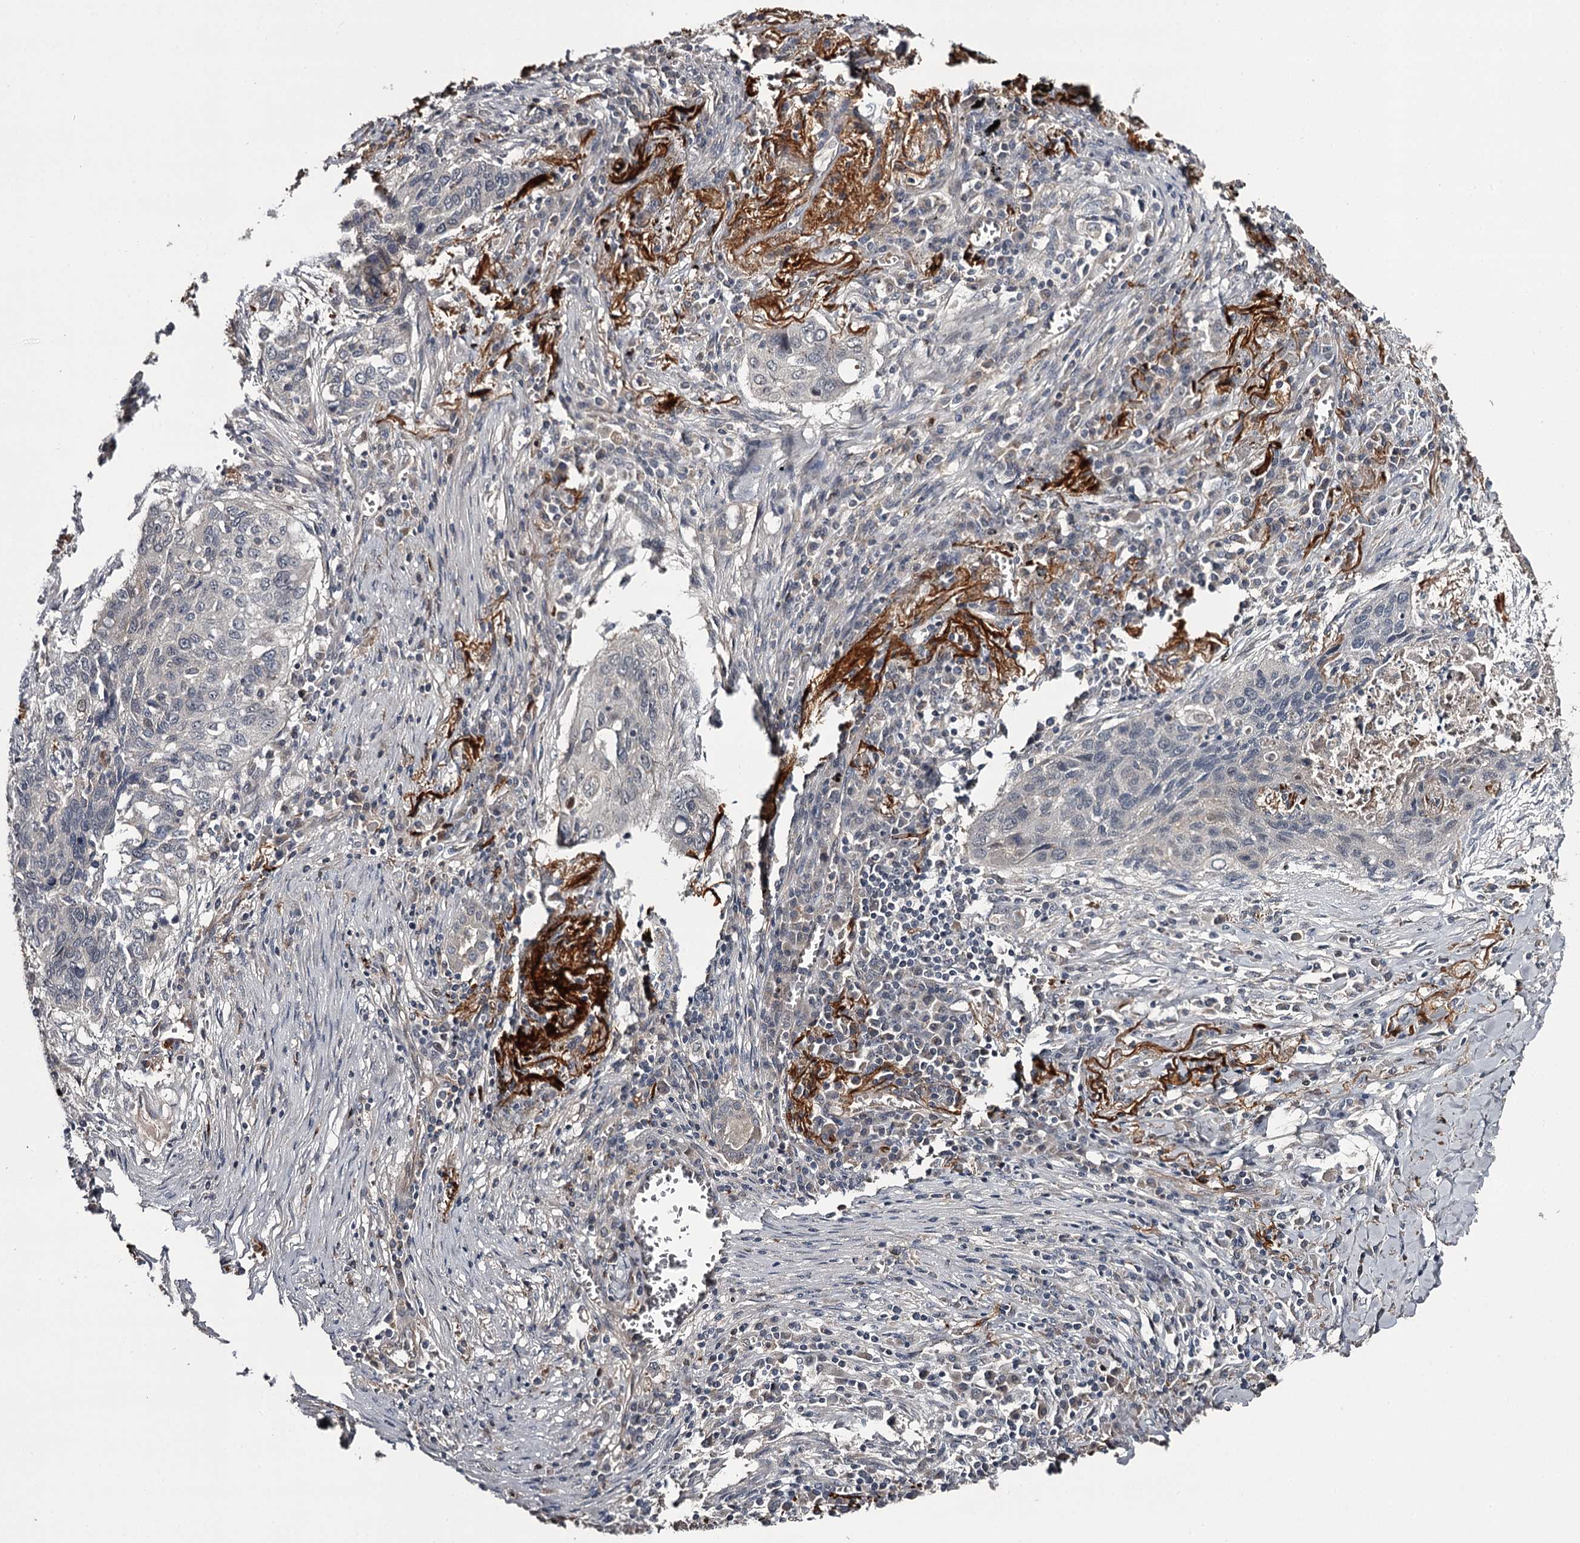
{"staining": {"intensity": "negative", "quantity": "none", "location": "none"}, "tissue": "lung cancer", "cell_type": "Tumor cells", "image_type": "cancer", "snomed": [{"axis": "morphology", "description": "Squamous cell carcinoma, NOS"}, {"axis": "topography", "description": "Lung"}], "caption": "The IHC photomicrograph has no significant positivity in tumor cells of lung cancer (squamous cell carcinoma) tissue.", "gene": "CWF19L2", "patient": {"sex": "female", "age": 63}}